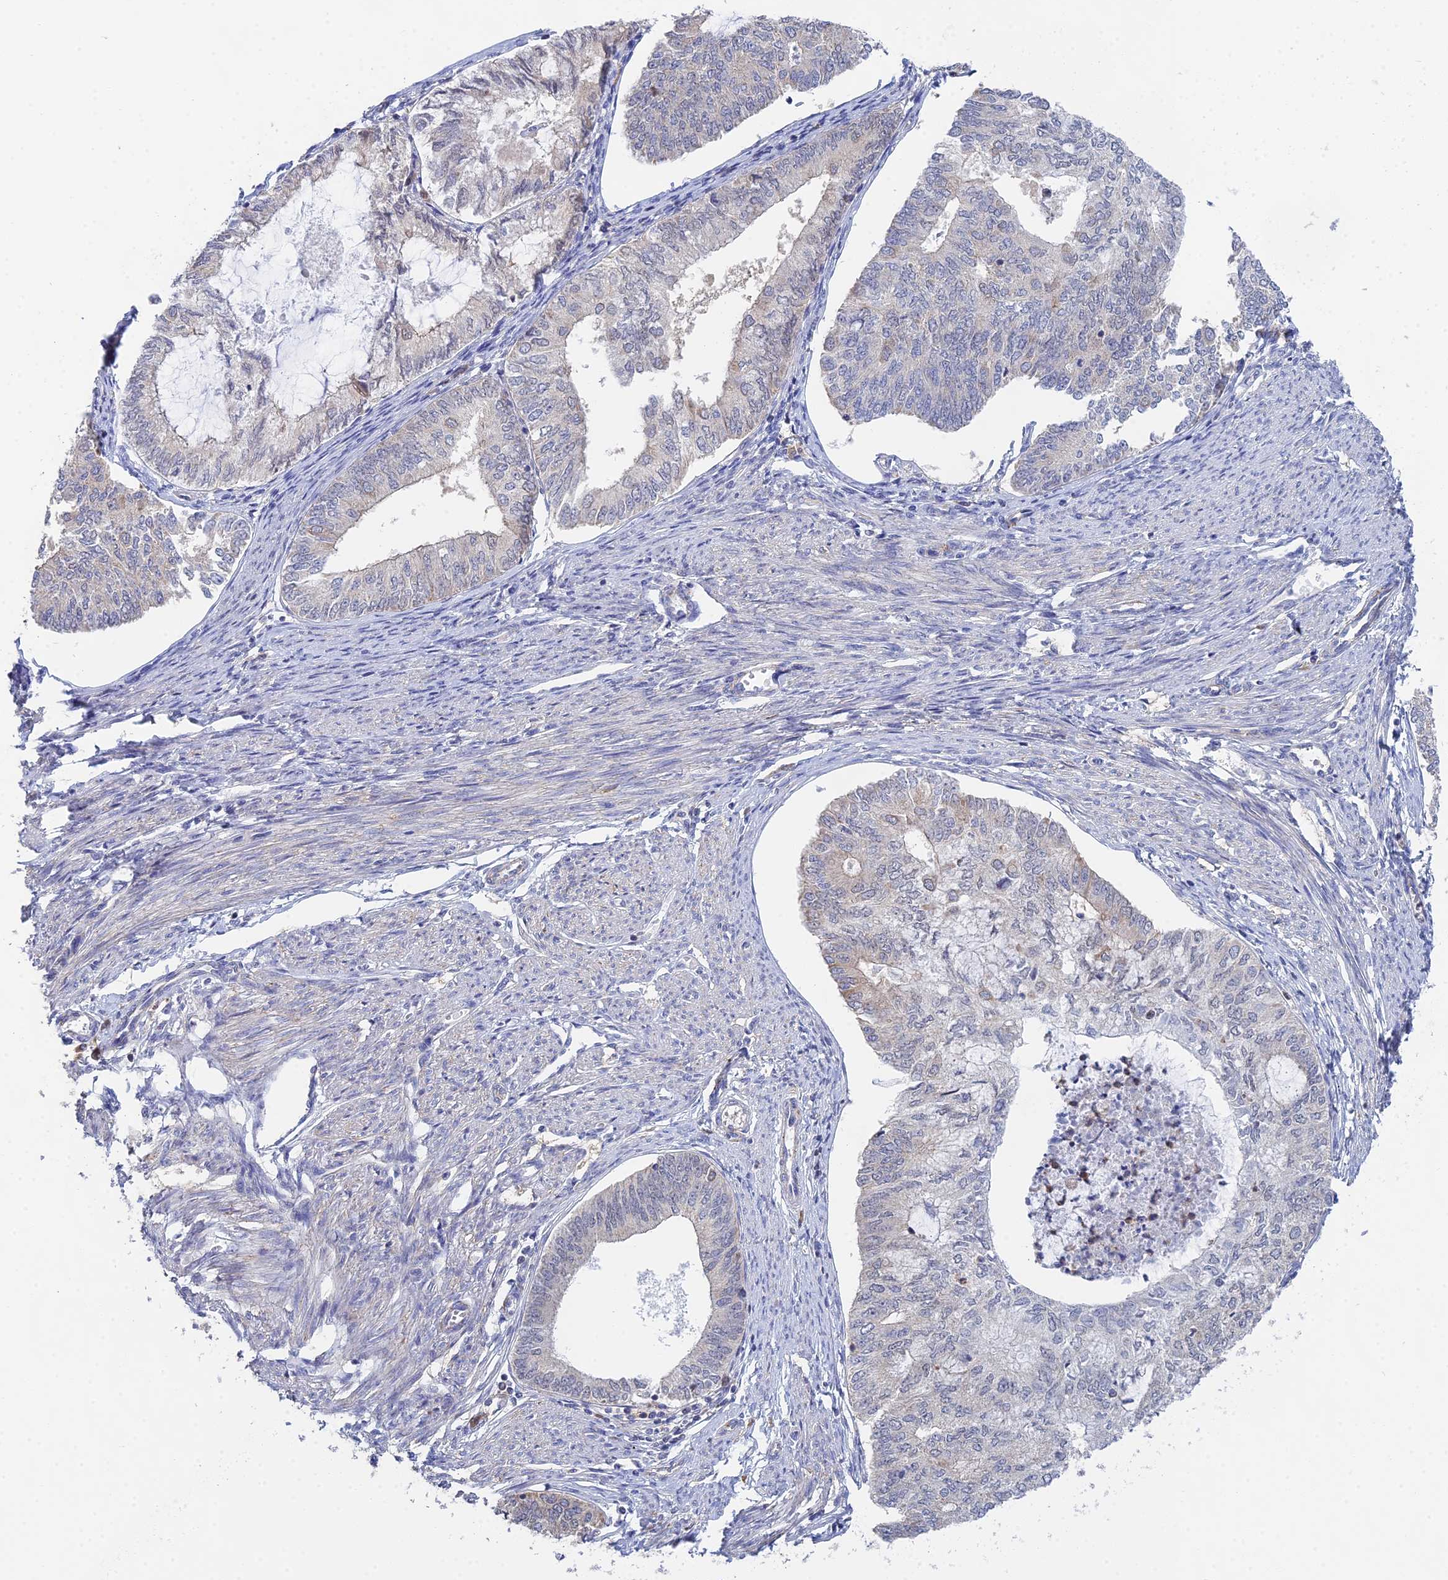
{"staining": {"intensity": "negative", "quantity": "none", "location": "none"}, "tissue": "endometrial cancer", "cell_type": "Tumor cells", "image_type": "cancer", "snomed": [{"axis": "morphology", "description": "Adenocarcinoma, NOS"}, {"axis": "topography", "description": "Endometrium"}], "caption": "Immunohistochemical staining of endometrial cancer (adenocarcinoma) exhibits no significant expression in tumor cells. (DAB (3,3'-diaminobenzidine) IHC visualized using brightfield microscopy, high magnification).", "gene": "DNAH14", "patient": {"sex": "female", "age": 68}}